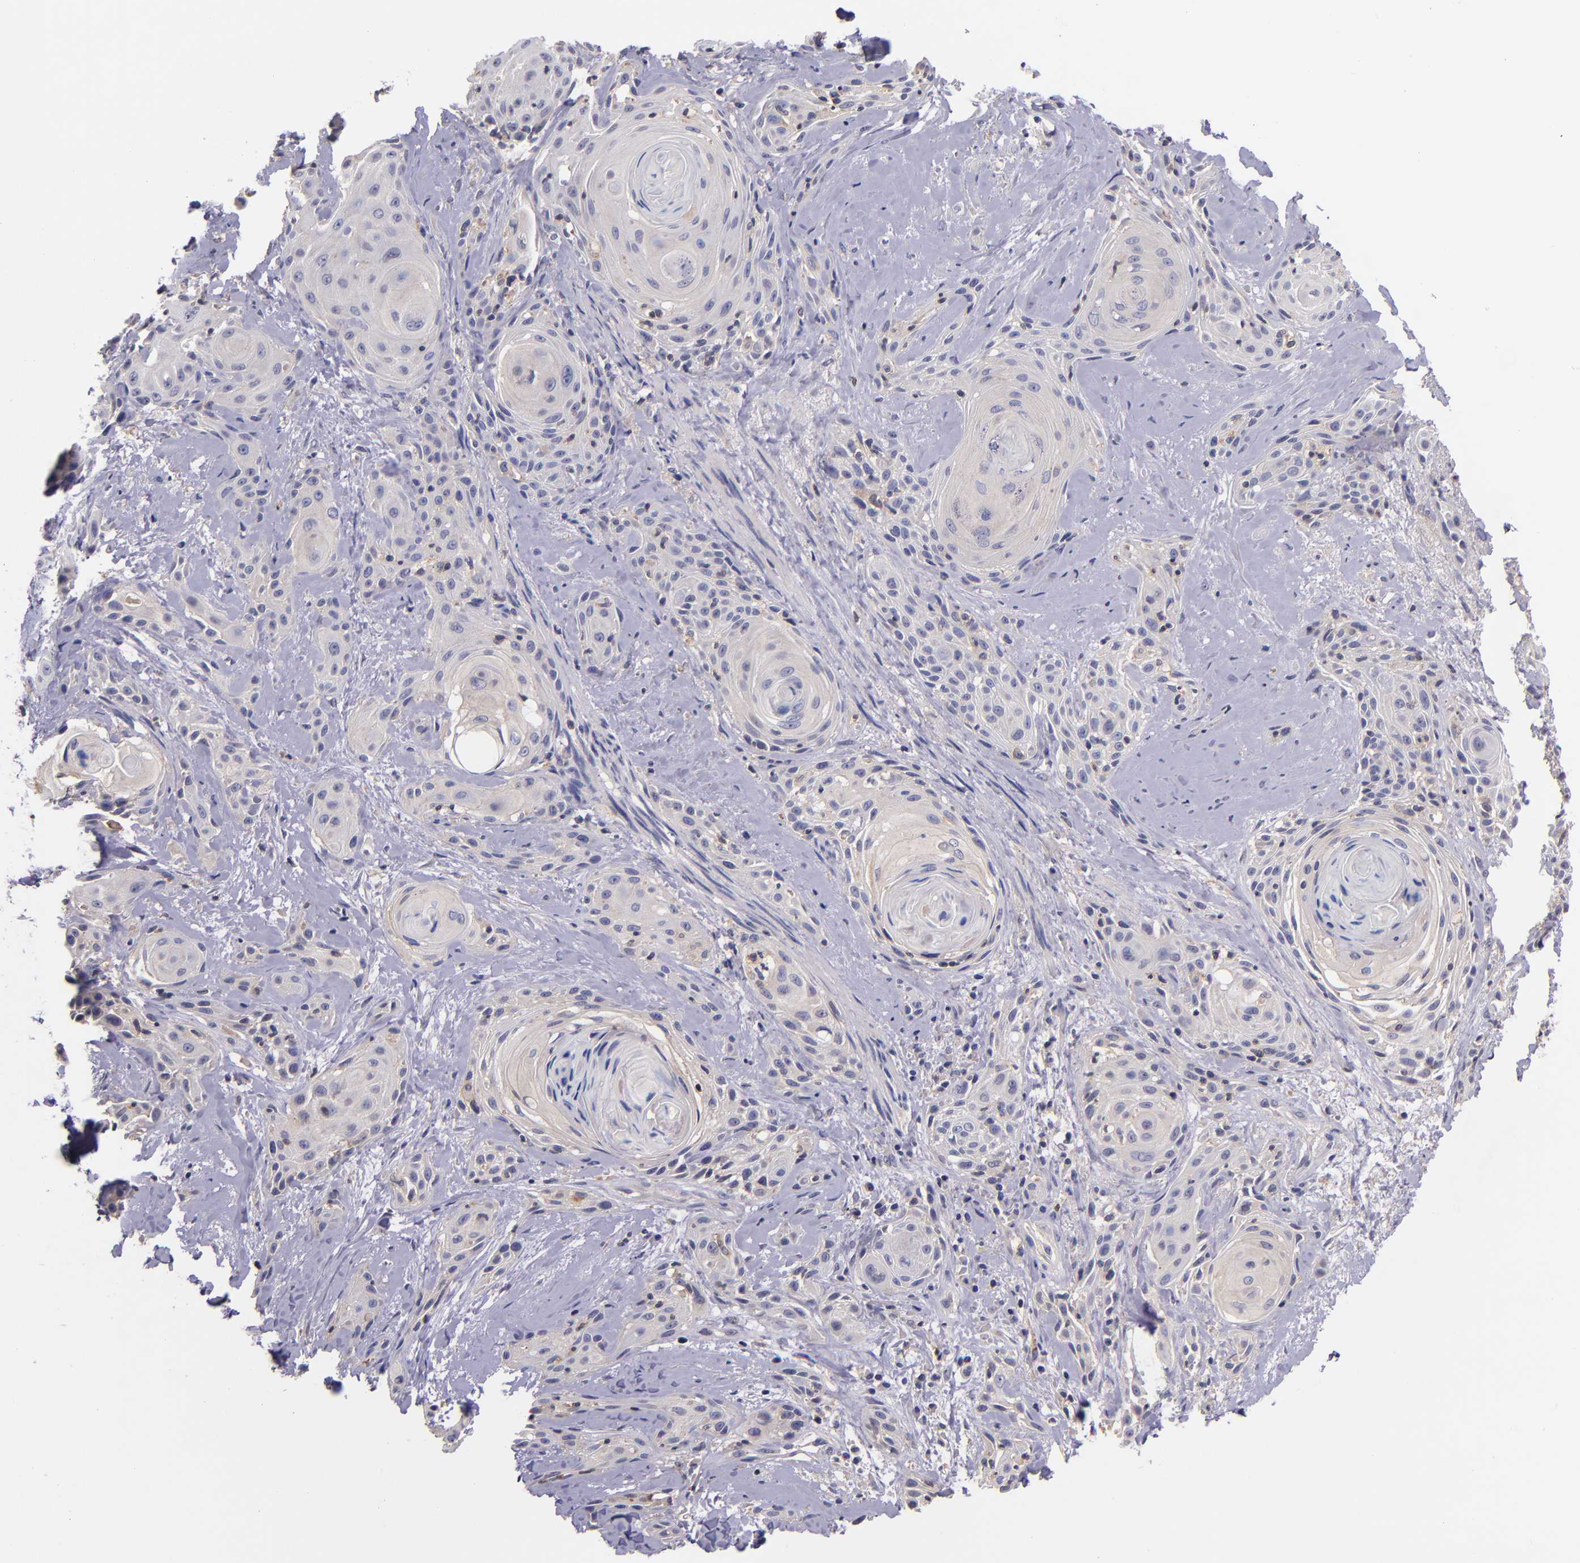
{"staining": {"intensity": "weak", "quantity": "25%-75%", "location": "cytoplasmic/membranous"}, "tissue": "skin cancer", "cell_type": "Tumor cells", "image_type": "cancer", "snomed": [{"axis": "morphology", "description": "Squamous cell carcinoma, NOS"}, {"axis": "topography", "description": "Skin"}, {"axis": "topography", "description": "Anal"}], "caption": "IHC photomicrograph of squamous cell carcinoma (skin) stained for a protein (brown), which displays low levels of weak cytoplasmic/membranous expression in approximately 25%-75% of tumor cells.", "gene": "RBP4", "patient": {"sex": "male", "age": 64}}